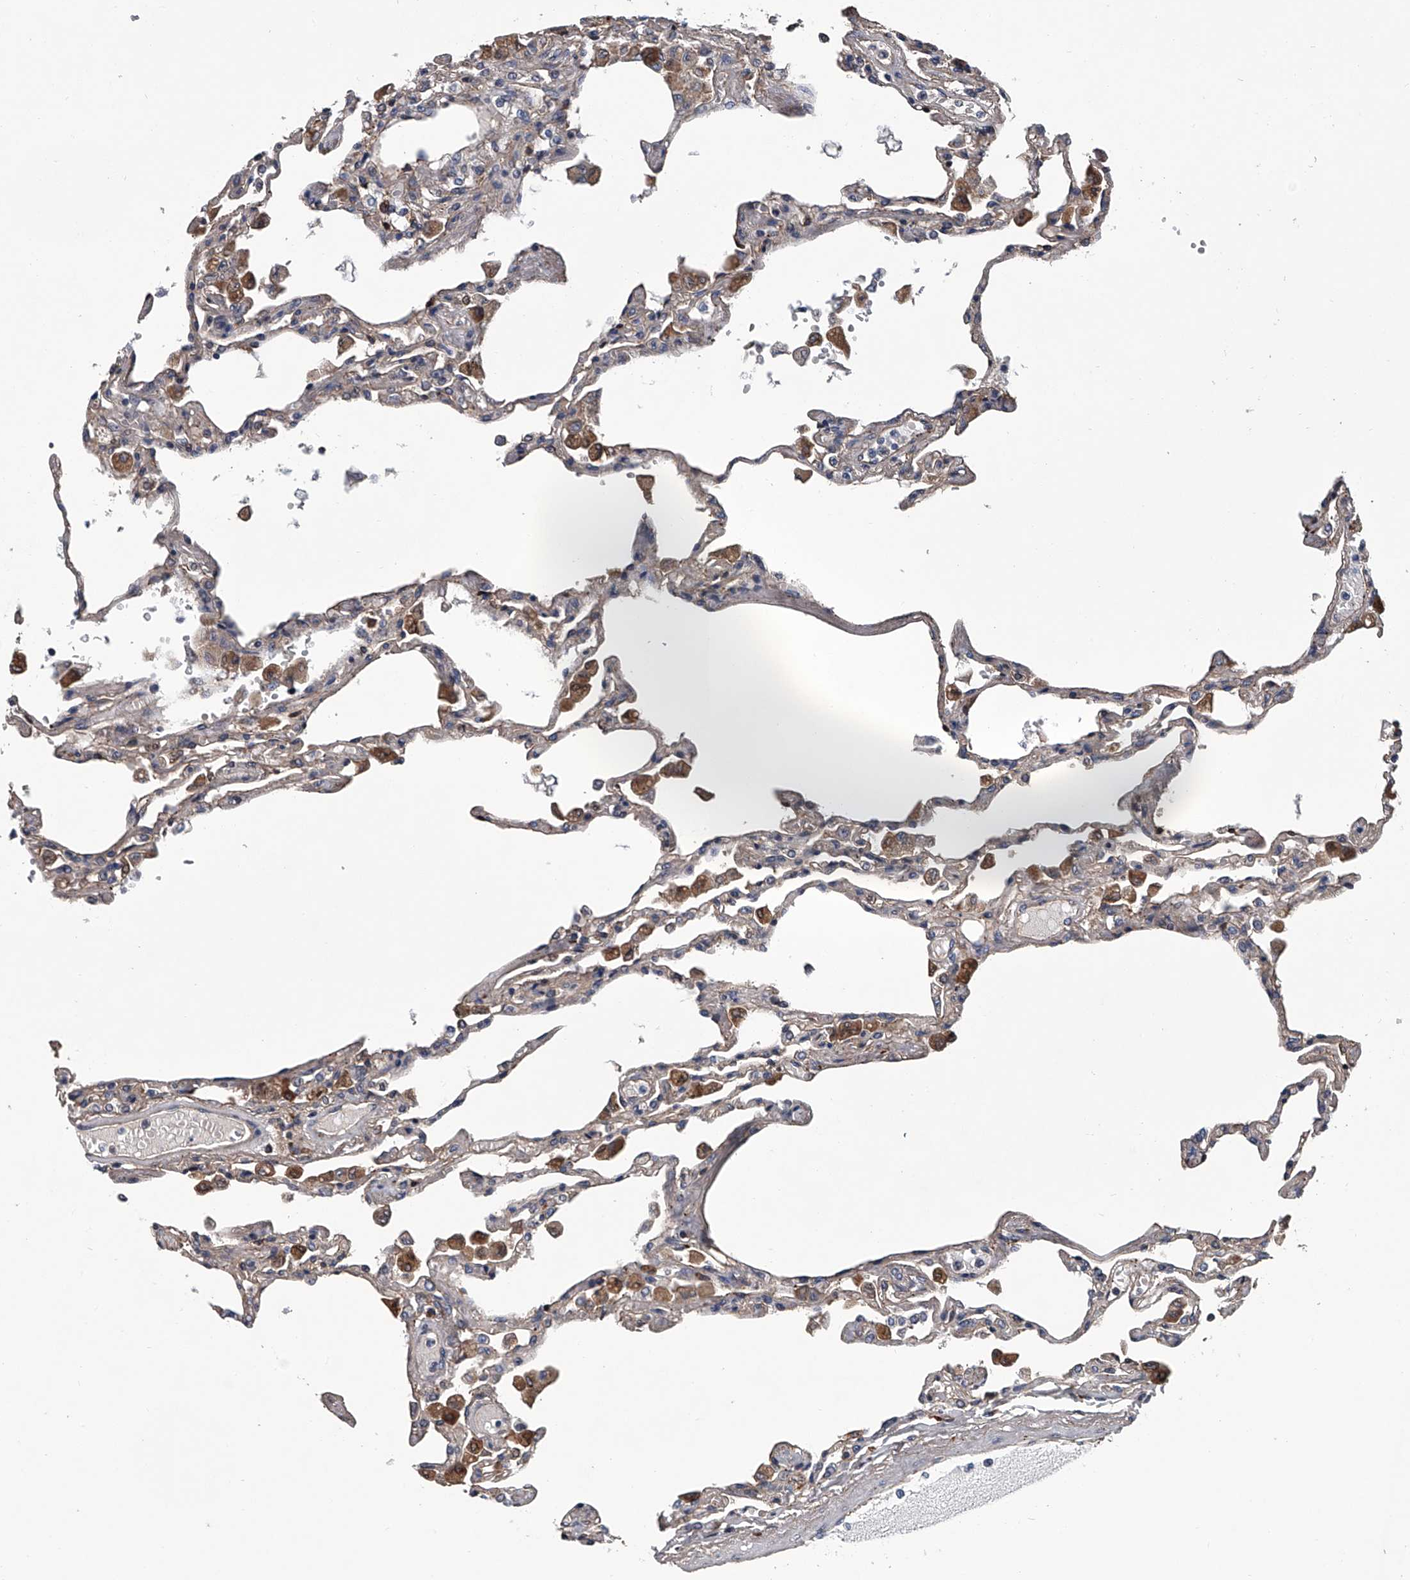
{"staining": {"intensity": "weak", "quantity": "25%-75%", "location": "cytoplasmic/membranous"}, "tissue": "lung", "cell_type": "Alveolar cells", "image_type": "normal", "snomed": [{"axis": "morphology", "description": "Normal tissue, NOS"}, {"axis": "topography", "description": "Bronchus"}, {"axis": "topography", "description": "Lung"}], "caption": "This is an image of immunohistochemistry (IHC) staining of unremarkable lung, which shows weak expression in the cytoplasmic/membranous of alveolar cells.", "gene": "ABCG1", "patient": {"sex": "female", "age": 49}}